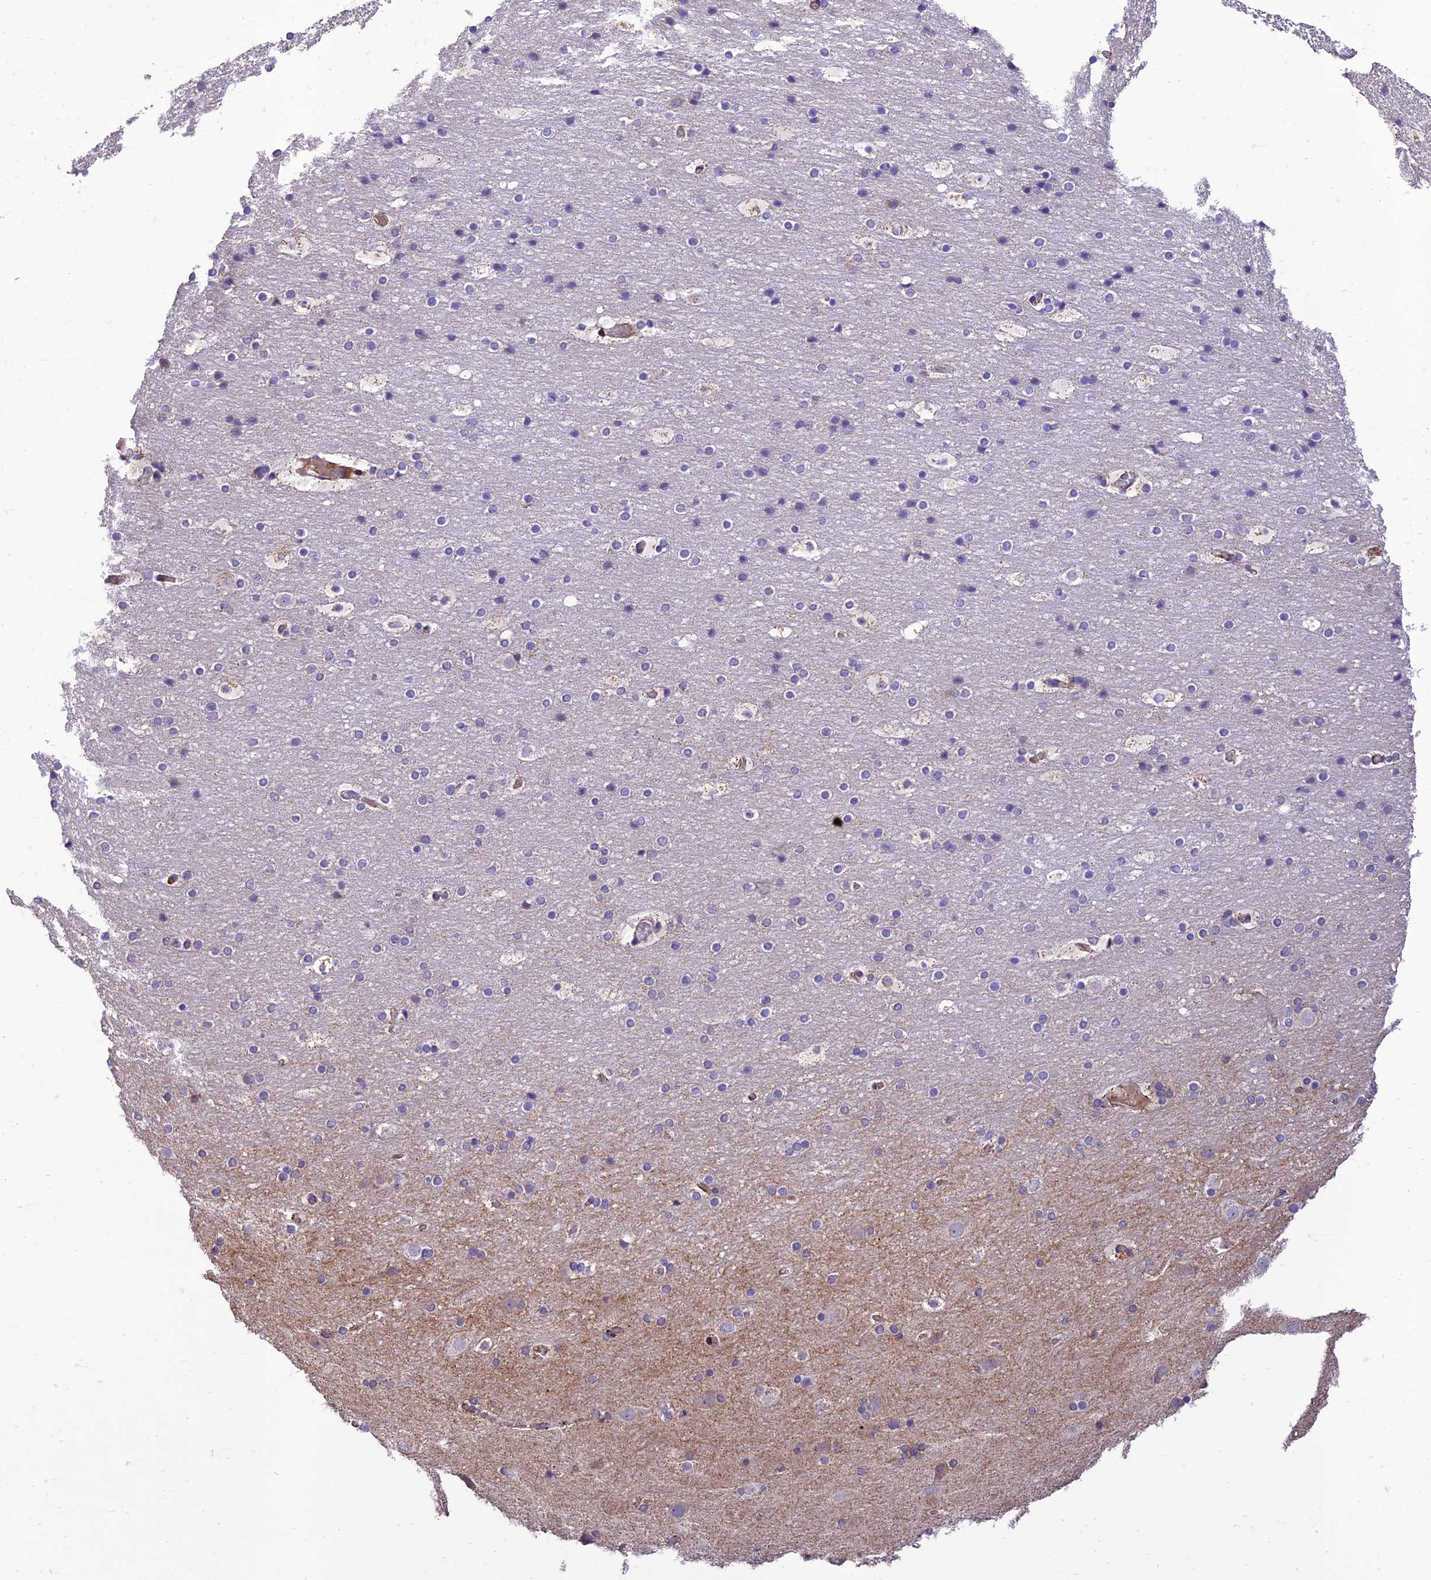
{"staining": {"intensity": "moderate", "quantity": "25%-75%", "location": "cytoplasmic/membranous"}, "tissue": "cerebral cortex", "cell_type": "Endothelial cells", "image_type": "normal", "snomed": [{"axis": "morphology", "description": "Normal tissue, NOS"}, {"axis": "topography", "description": "Cerebral cortex"}], "caption": "Immunohistochemistry (IHC) photomicrograph of normal cerebral cortex stained for a protein (brown), which demonstrates medium levels of moderate cytoplasmic/membranous staining in approximately 25%-75% of endothelial cells.", "gene": "SEL1L3", "patient": {"sex": "male", "age": 57}}